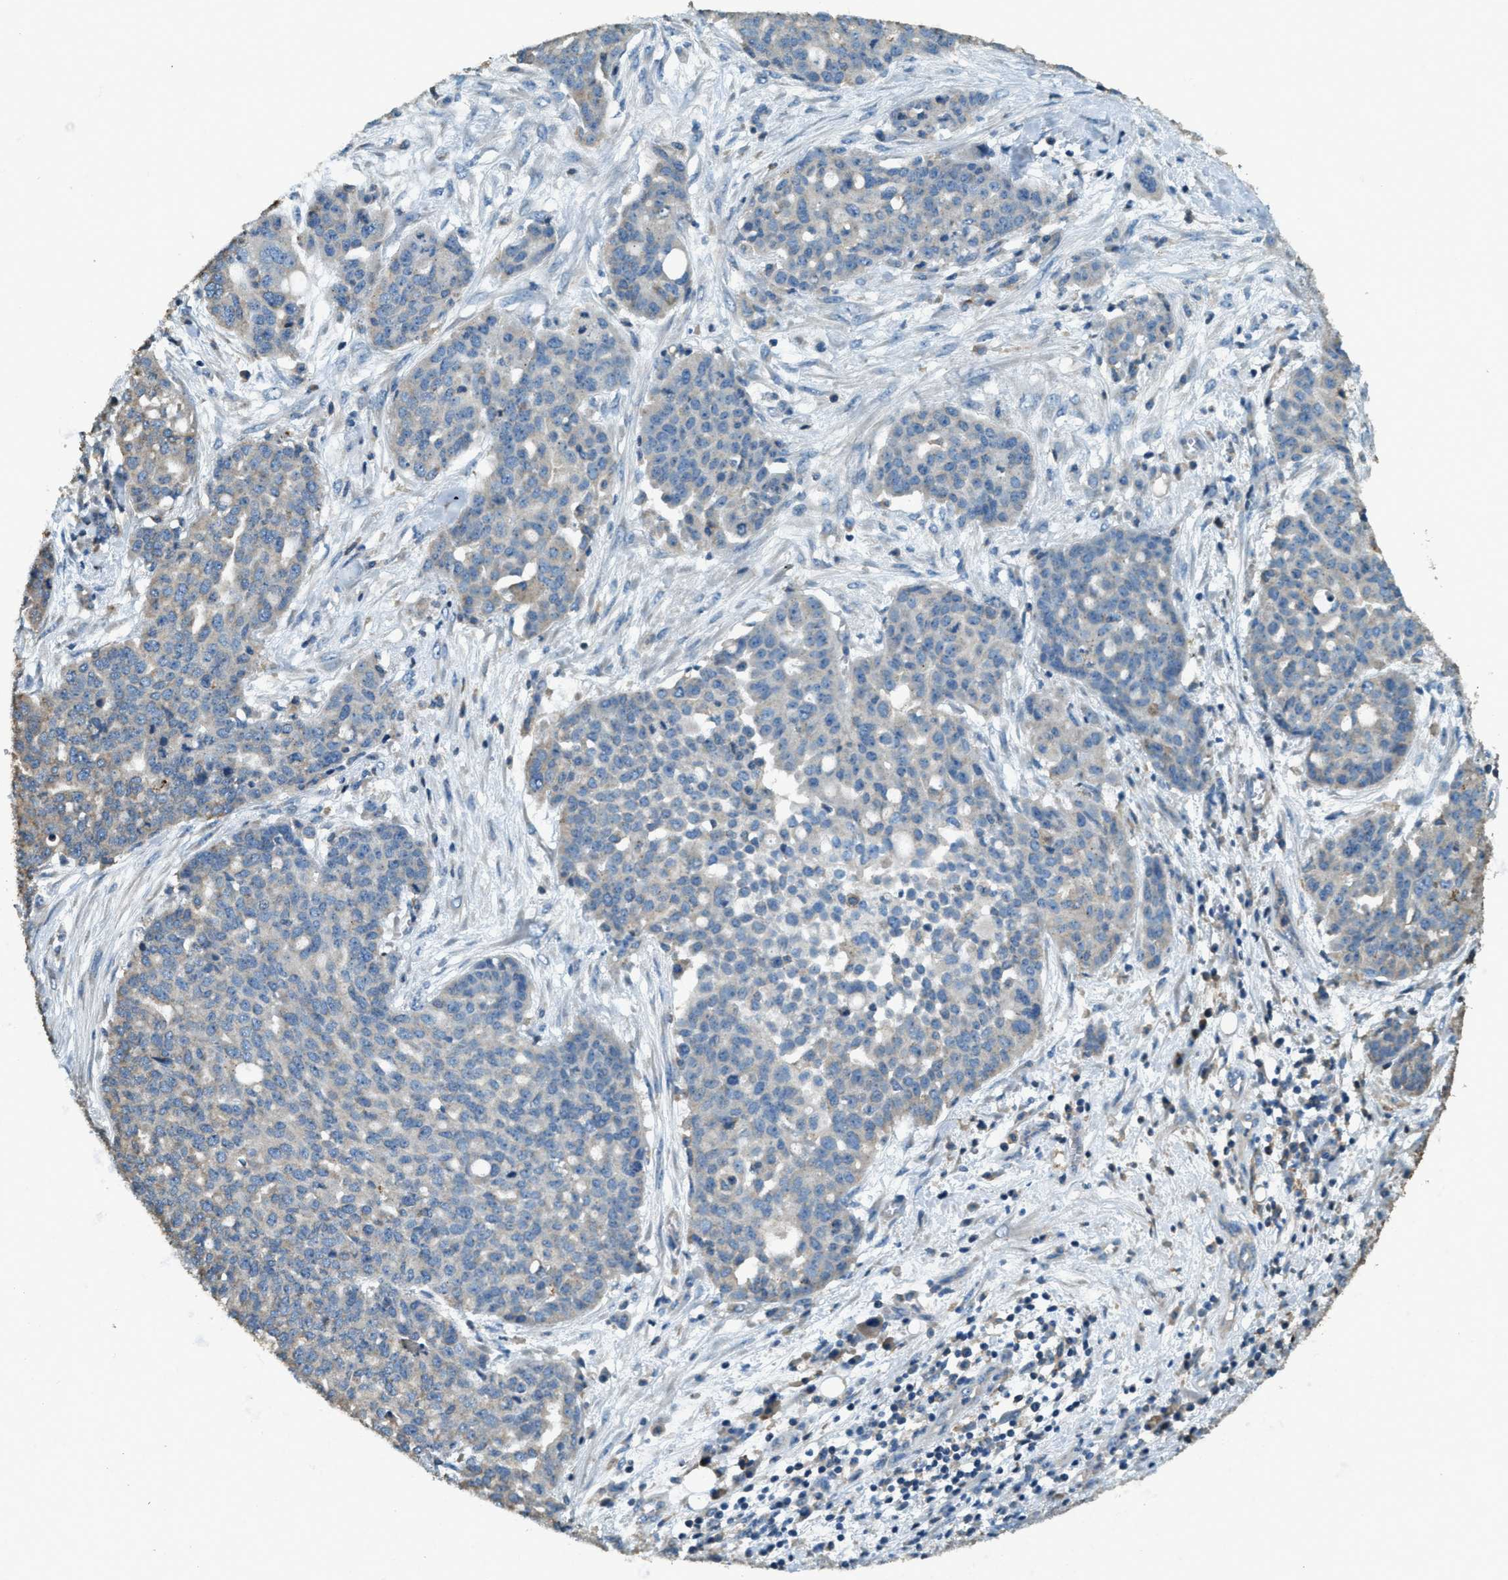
{"staining": {"intensity": "weak", "quantity": "<25%", "location": "cytoplasmic/membranous"}, "tissue": "ovarian cancer", "cell_type": "Tumor cells", "image_type": "cancer", "snomed": [{"axis": "morphology", "description": "Cystadenocarcinoma, serous, NOS"}, {"axis": "topography", "description": "Soft tissue"}, {"axis": "topography", "description": "Ovary"}], "caption": "High magnification brightfield microscopy of ovarian cancer (serous cystadenocarcinoma) stained with DAB (3,3'-diaminobenzidine) (brown) and counterstained with hematoxylin (blue): tumor cells show no significant staining.", "gene": "ERGIC1", "patient": {"sex": "female", "age": 57}}